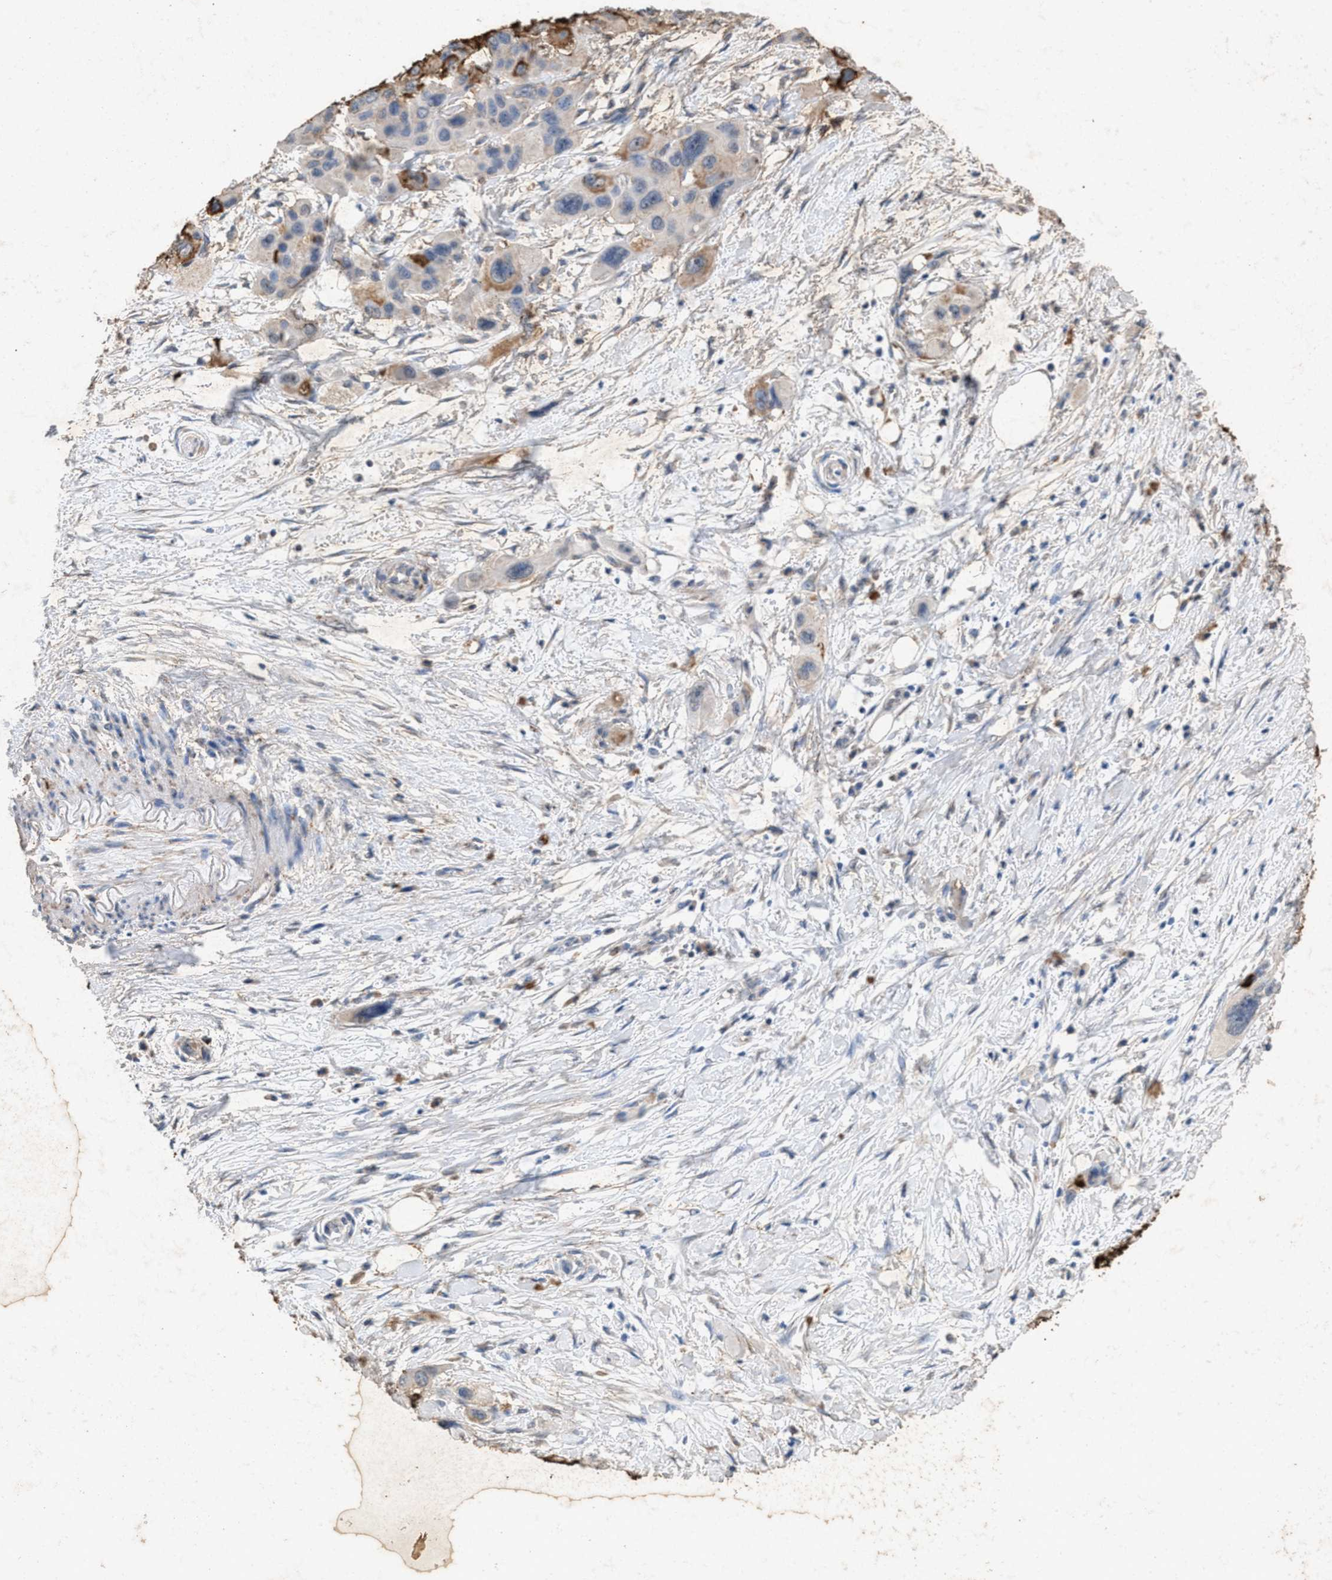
{"staining": {"intensity": "weak", "quantity": "<25%", "location": "cytoplasmic/membranous"}, "tissue": "pancreatic cancer", "cell_type": "Tumor cells", "image_type": "cancer", "snomed": [{"axis": "morphology", "description": "Adenocarcinoma, NOS"}, {"axis": "topography", "description": "Pancreas"}], "caption": "The immunohistochemistry histopathology image has no significant positivity in tumor cells of pancreatic adenocarcinoma tissue. The staining is performed using DAB brown chromogen with nuclei counter-stained in using hematoxylin.", "gene": "LTB4R2", "patient": {"sex": "male", "age": 73}}